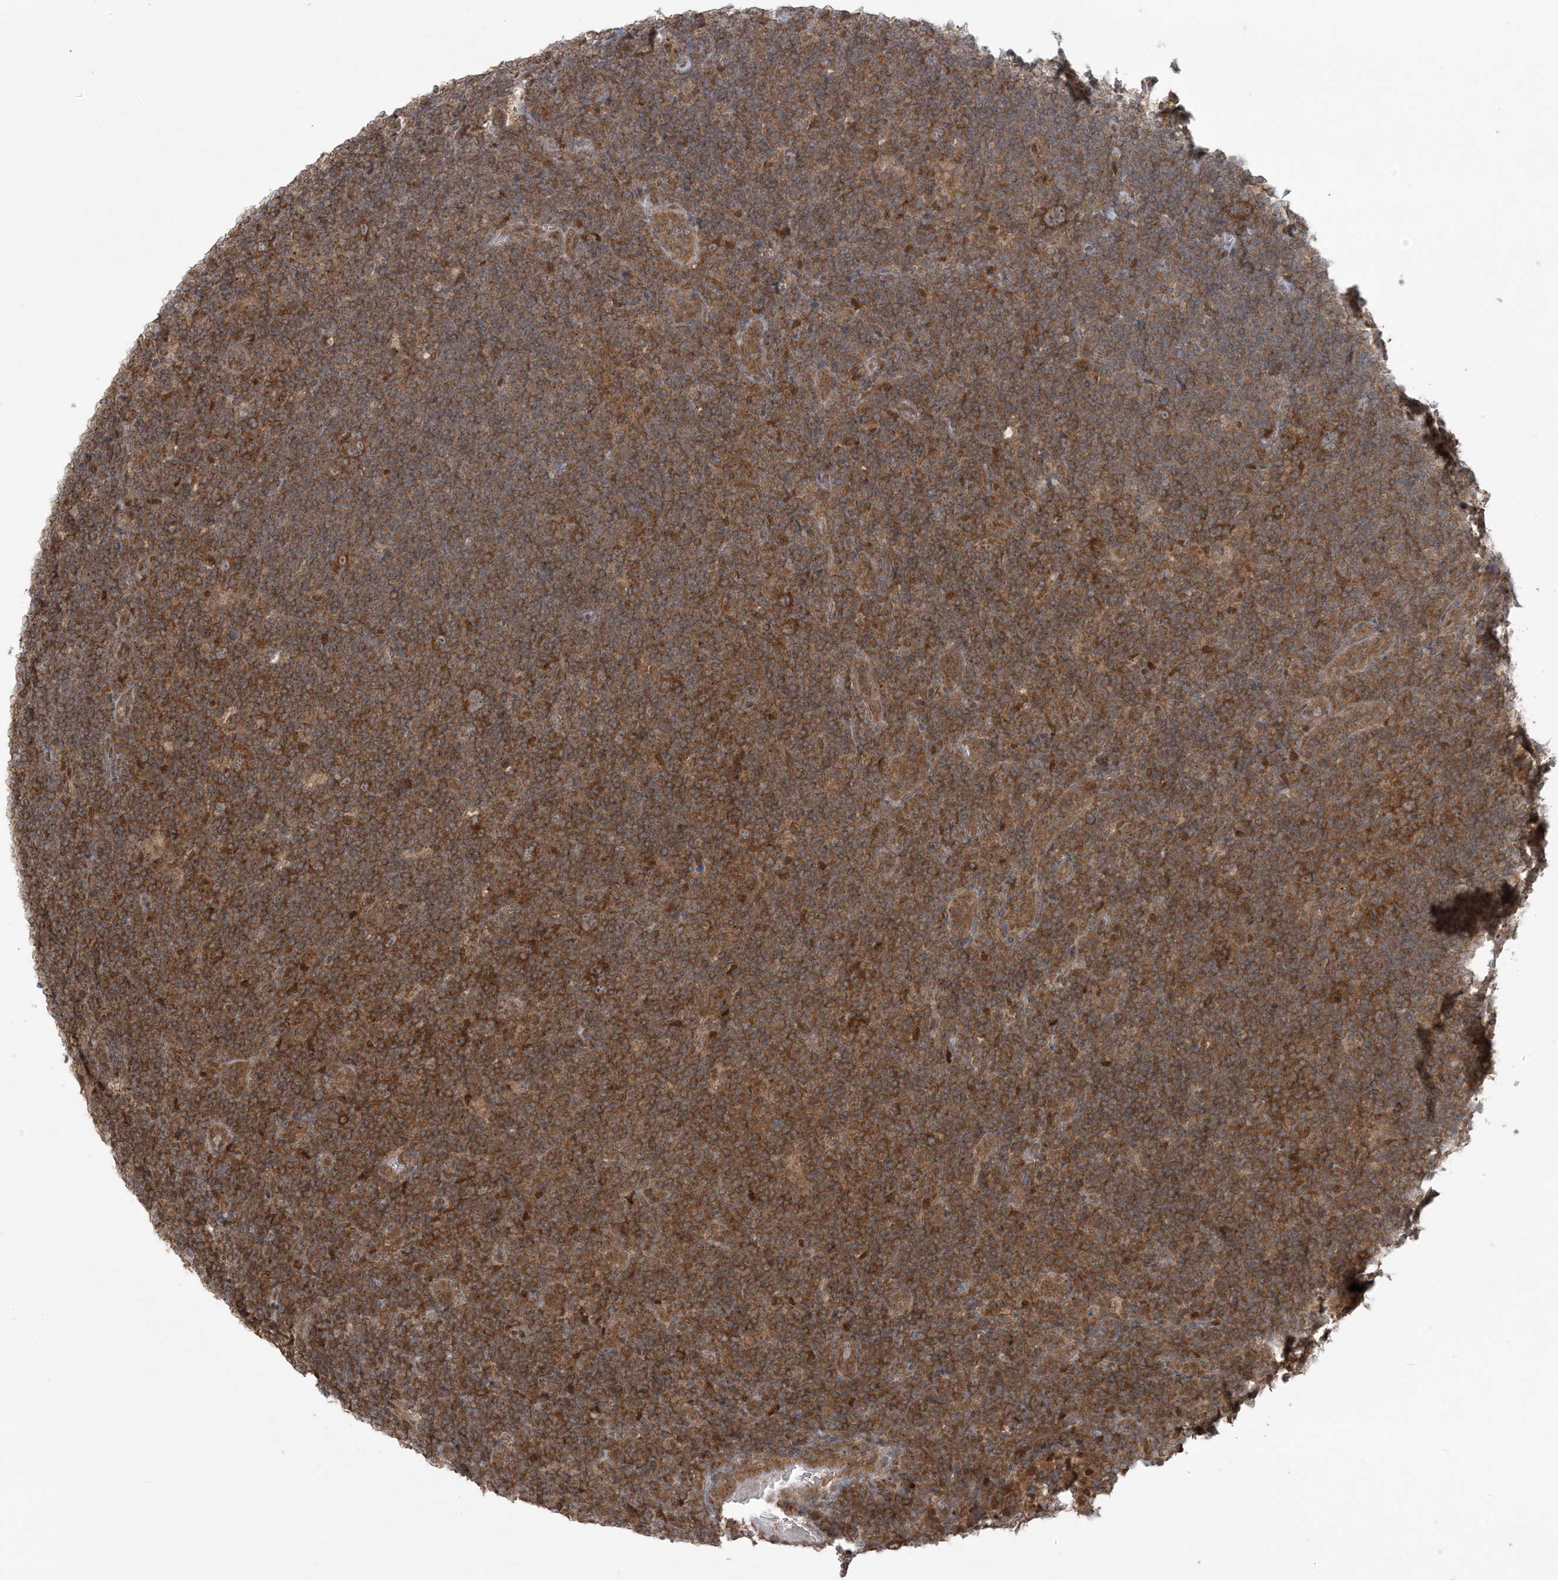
{"staining": {"intensity": "moderate", "quantity": ">75%", "location": "cytoplasmic/membranous"}, "tissue": "lymphoma", "cell_type": "Tumor cells", "image_type": "cancer", "snomed": [{"axis": "morphology", "description": "Hodgkin's disease, NOS"}, {"axis": "topography", "description": "Lymph node"}], "caption": "Hodgkin's disease tissue reveals moderate cytoplasmic/membranous staining in about >75% of tumor cells, visualized by immunohistochemistry.", "gene": "ABCF3", "patient": {"sex": "female", "age": 57}}